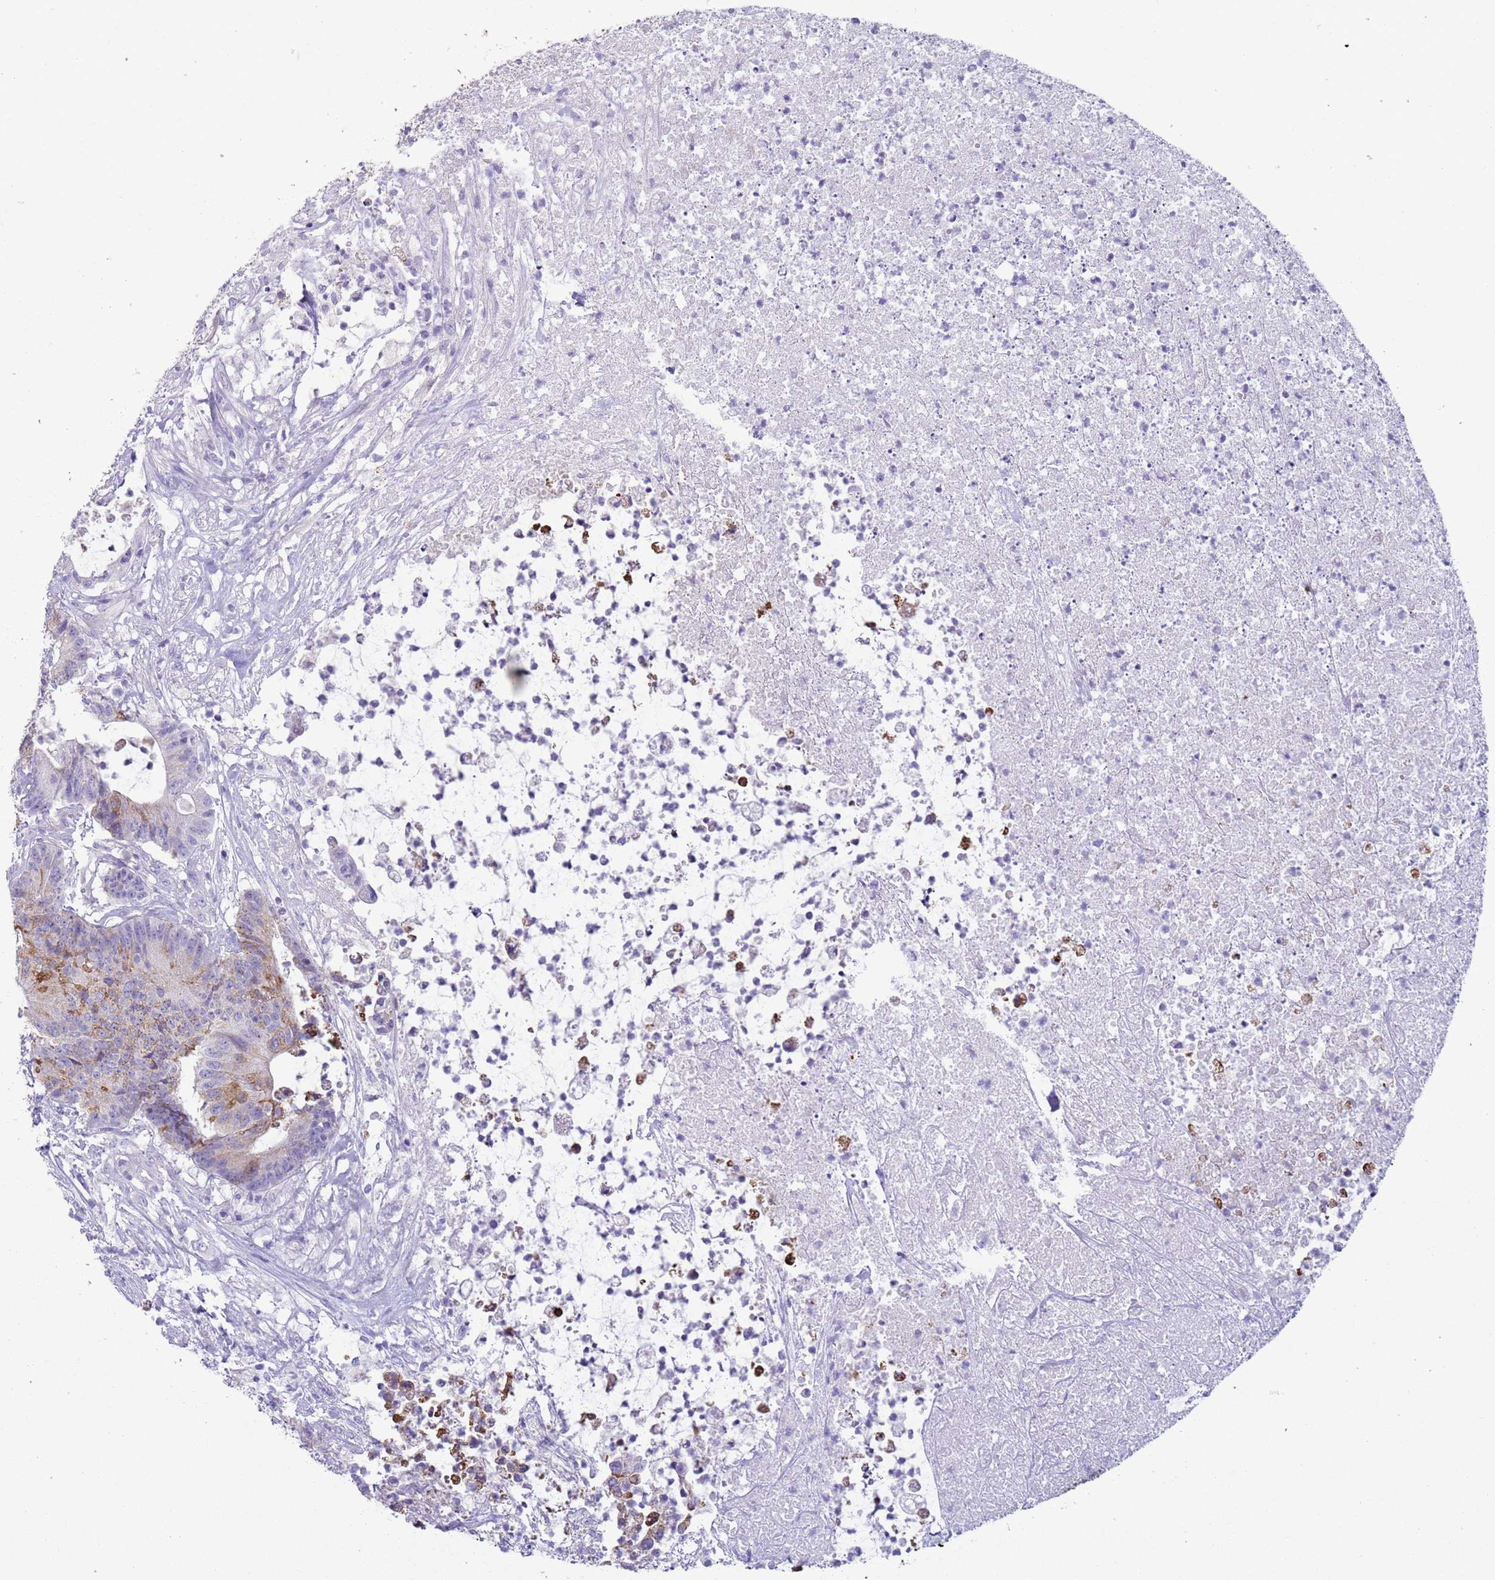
{"staining": {"intensity": "moderate", "quantity": "<25%", "location": "cytoplasmic/membranous"}, "tissue": "colorectal cancer", "cell_type": "Tumor cells", "image_type": "cancer", "snomed": [{"axis": "morphology", "description": "Adenocarcinoma, NOS"}, {"axis": "topography", "description": "Colon"}], "caption": "Colorectal cancer was stained to show a protein in brown. There is low levels of moderate cytoplasmic/membranous staining in about <25% of tumor cells.", "gene": "NPAP1", "patient": {"sex": "female", "age": 84}}